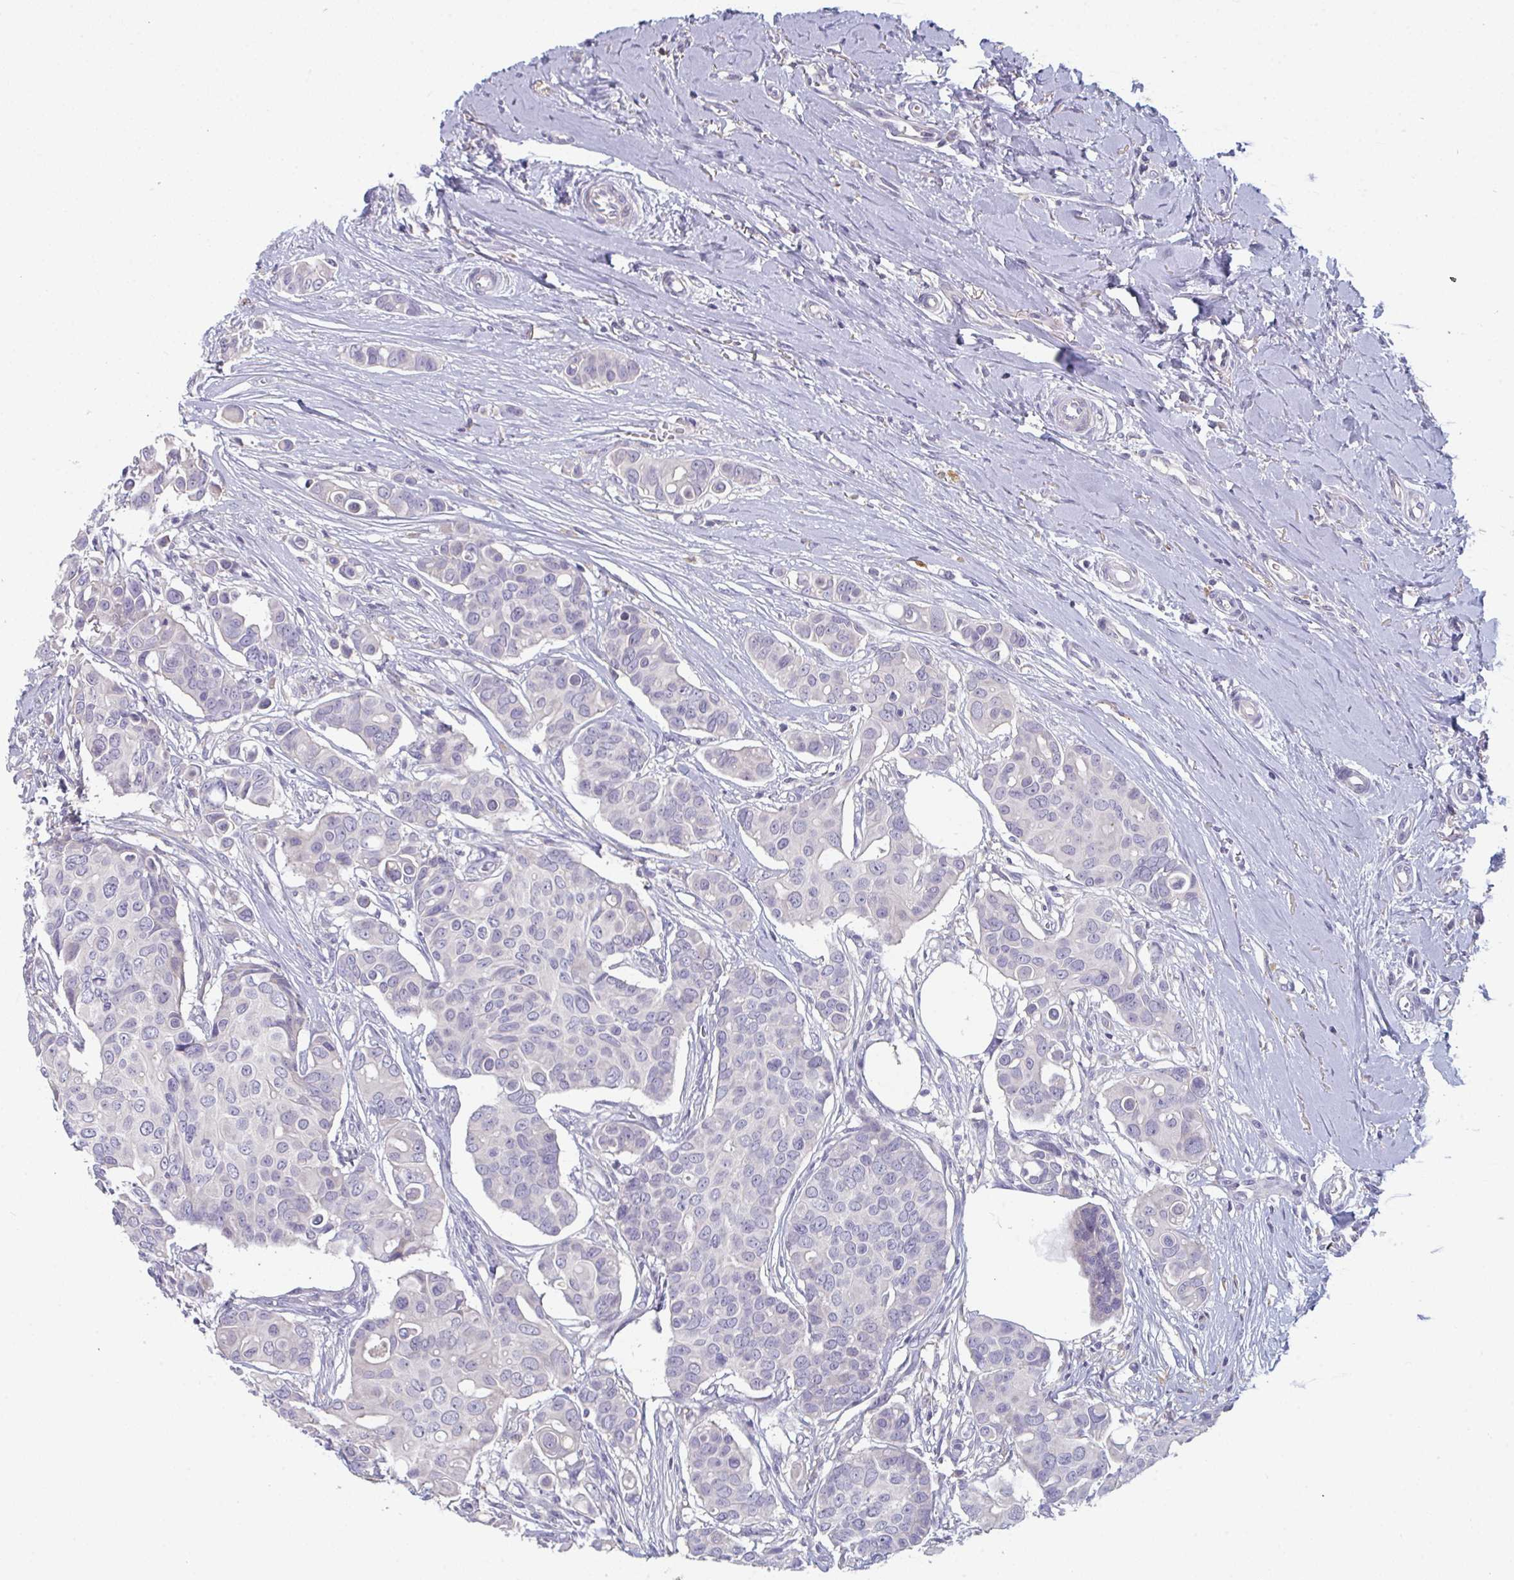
{"staining": {"intensity": "negative", "quantity": "none", "location": "none"}, "tissue": "breast cancer", "cell_type": "Tumor cells", "image_type": "cancer", "snomed": [{"axis": "morphology", "description": "Normal tissue, NOS"}, {"axis": "morphology", "description": "Duct carcinoma"}, {"axis": "topography", "description": "Skin"}, {"axis": "topography", "description": "Breast"}], "caption": "This is an IHC histopathology image of breast intraductal carcinoma. There is no staining in tumor cells.", "gene": "HGFAC", "patient": {"sex": "female", "age": 54}}